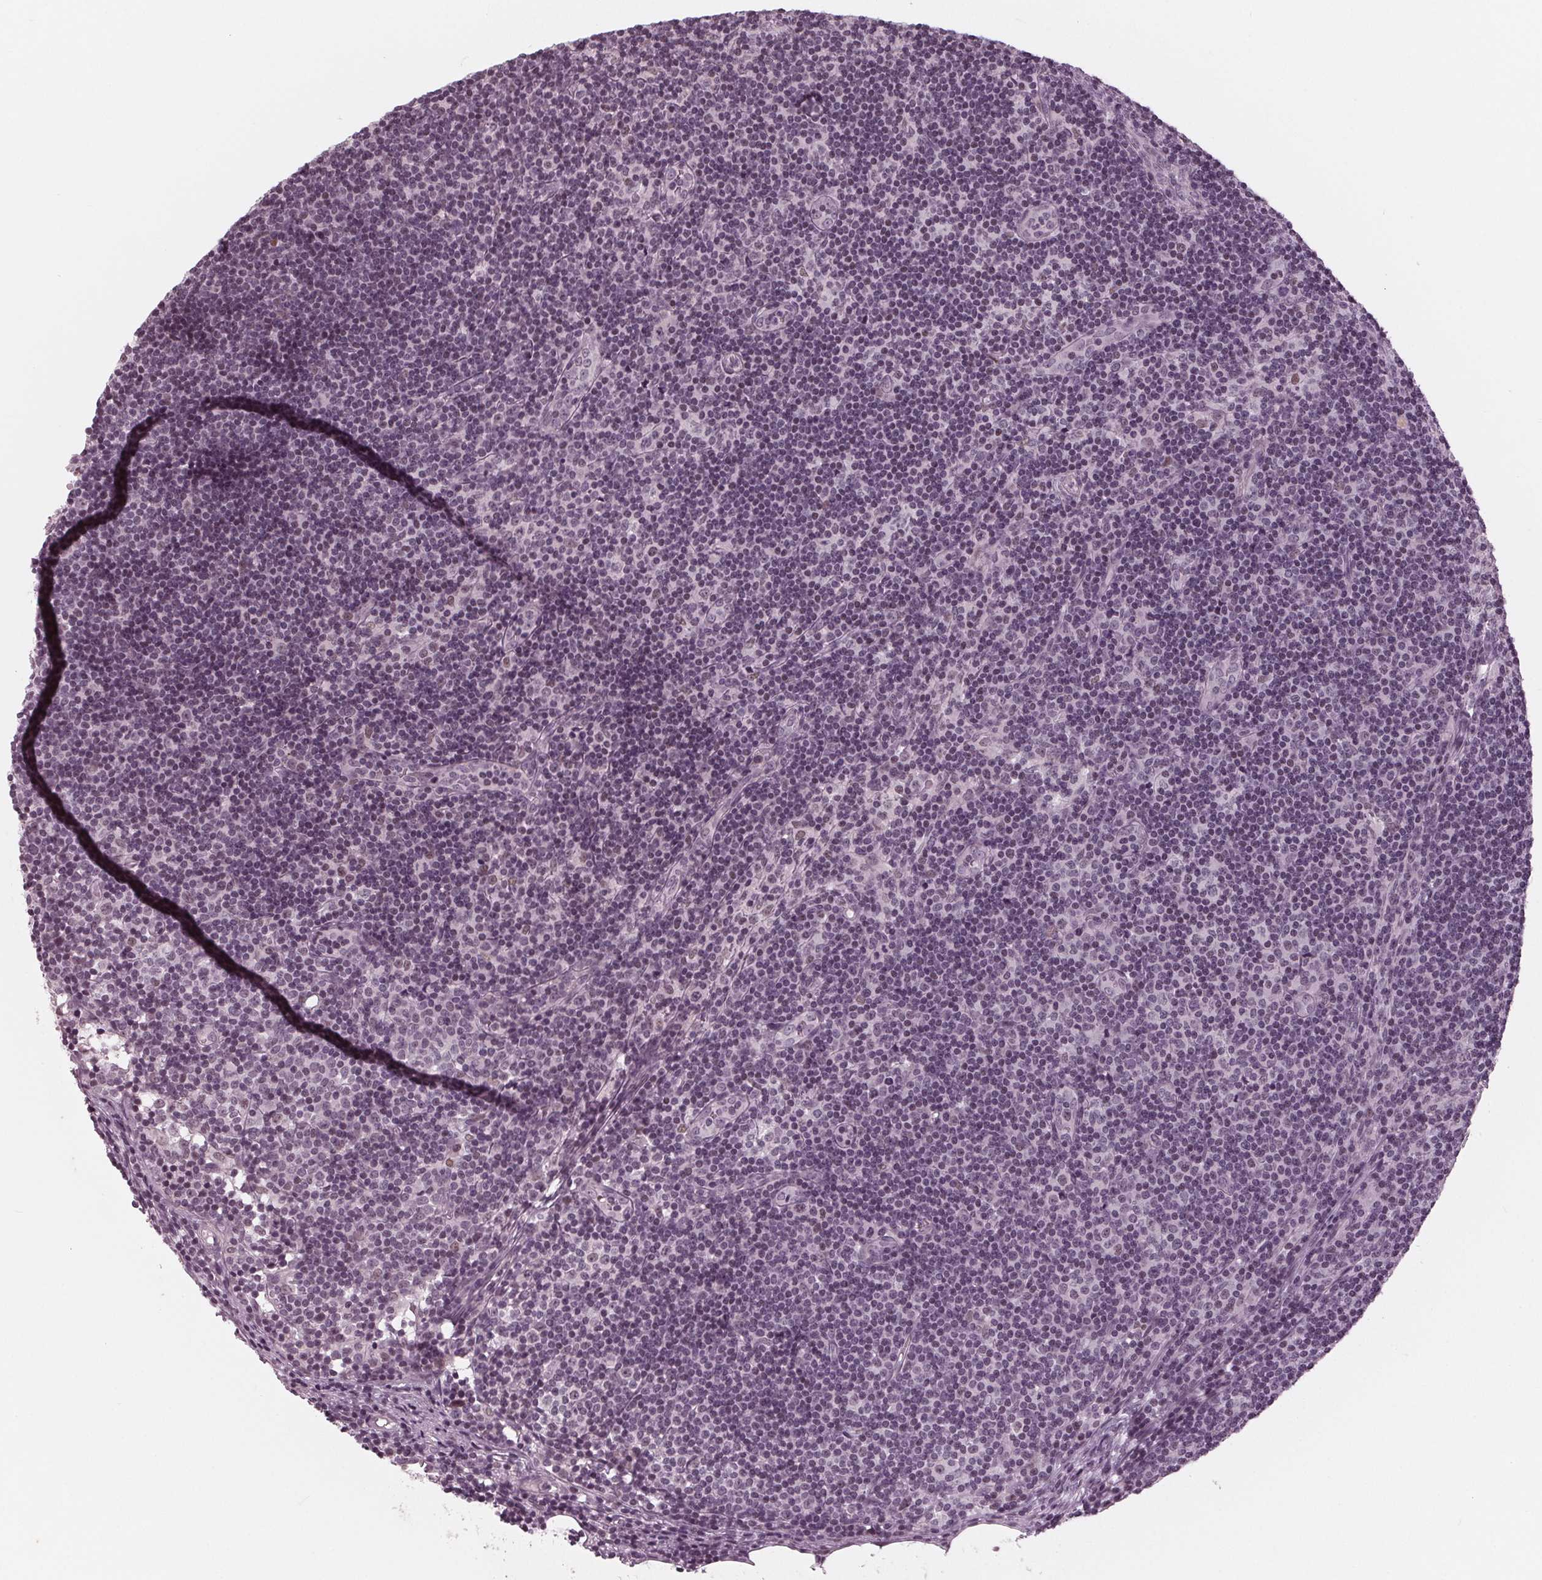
{"staining": {"intensity": "negative", "quantity": "none", "location": "none"}, "tissue": "lymph node", "cell_type": "Germinal center cells", "image_type": "normal", "snomed": [{"axis": "morphology", "description": "Normal tissue, NOS"}, {"axis": "topography", "description": "Lymph node"}], "caption": "This is an IHC histopathology image of unremarkable lymph node. There is no positivity in germinal center cells.", "gene": "DNMT3L", "patient": {"sex": "female", "age": 41}}